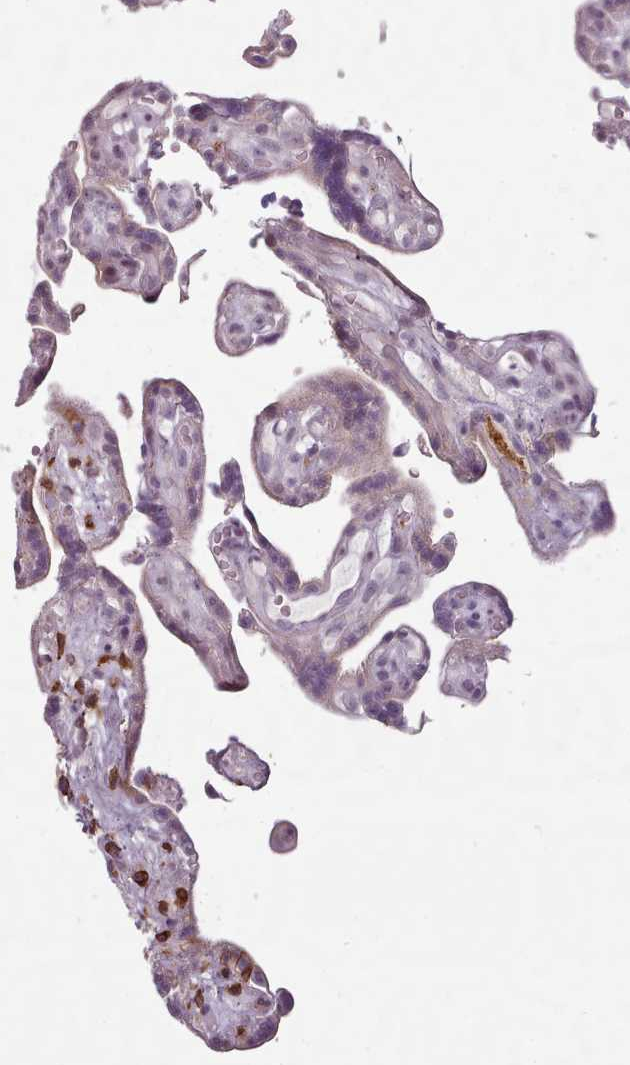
{"staining": {"intensity": "moderate", "quantity": "25%-75%", "location": "nuclear"}, "tissue": "placenta", "cell_type": "Decidual cells", "image_type": "normal", "snomed": [{"axis": "morphology", "description": "Normal tissue, NOS"}, {"axis": "topography", "description": "Placenta"}], "caption": "Protein analysis of normal placenta demonstrates moderate nuclear expression in about 25%-75% of decidual cells. (DAB = brown stain, brightfield microscopy at high magnification).", "gene": "ZNF583", "patient": {"sex": "female", "age": 30}}